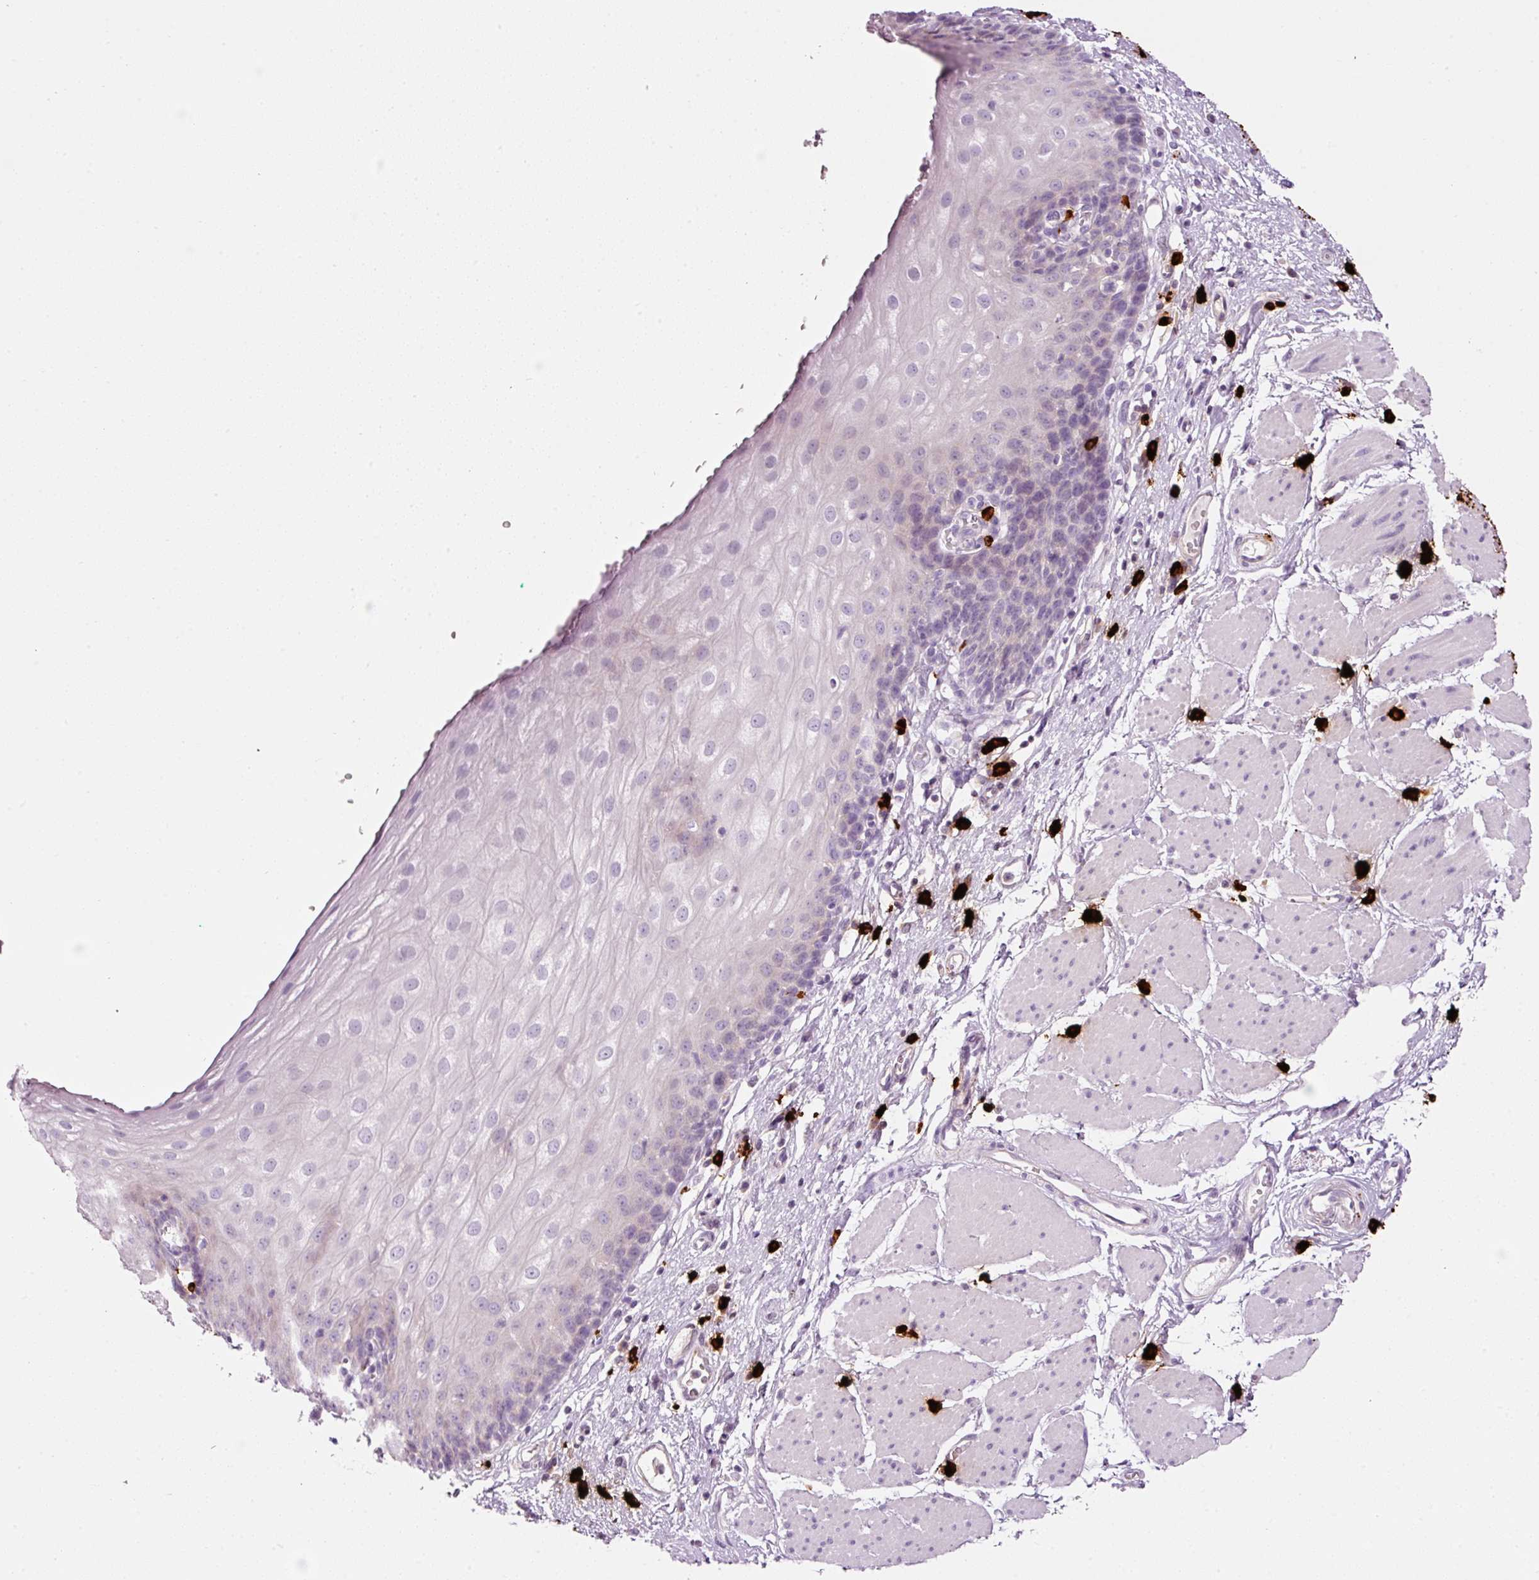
{"staining": {"intensity": "negative", "quantity": "none", "location": "none"}, "tissue": "esophagus", "cell_type": "Squamous epithelial cells", "image_type": "normal", "snomed": [{"axis": "morphology", "description": "Normal tissue, NOS"}, {"axis": "topography", "description": "Esophagus"}], "caption": "This is an immunohistochemistry (IHC) micrograph of benign human esophagus. There is no positivity in squamous epithelial cells.", "gene": "CMA1", "patient": {"sex": "male", "age": 69}}